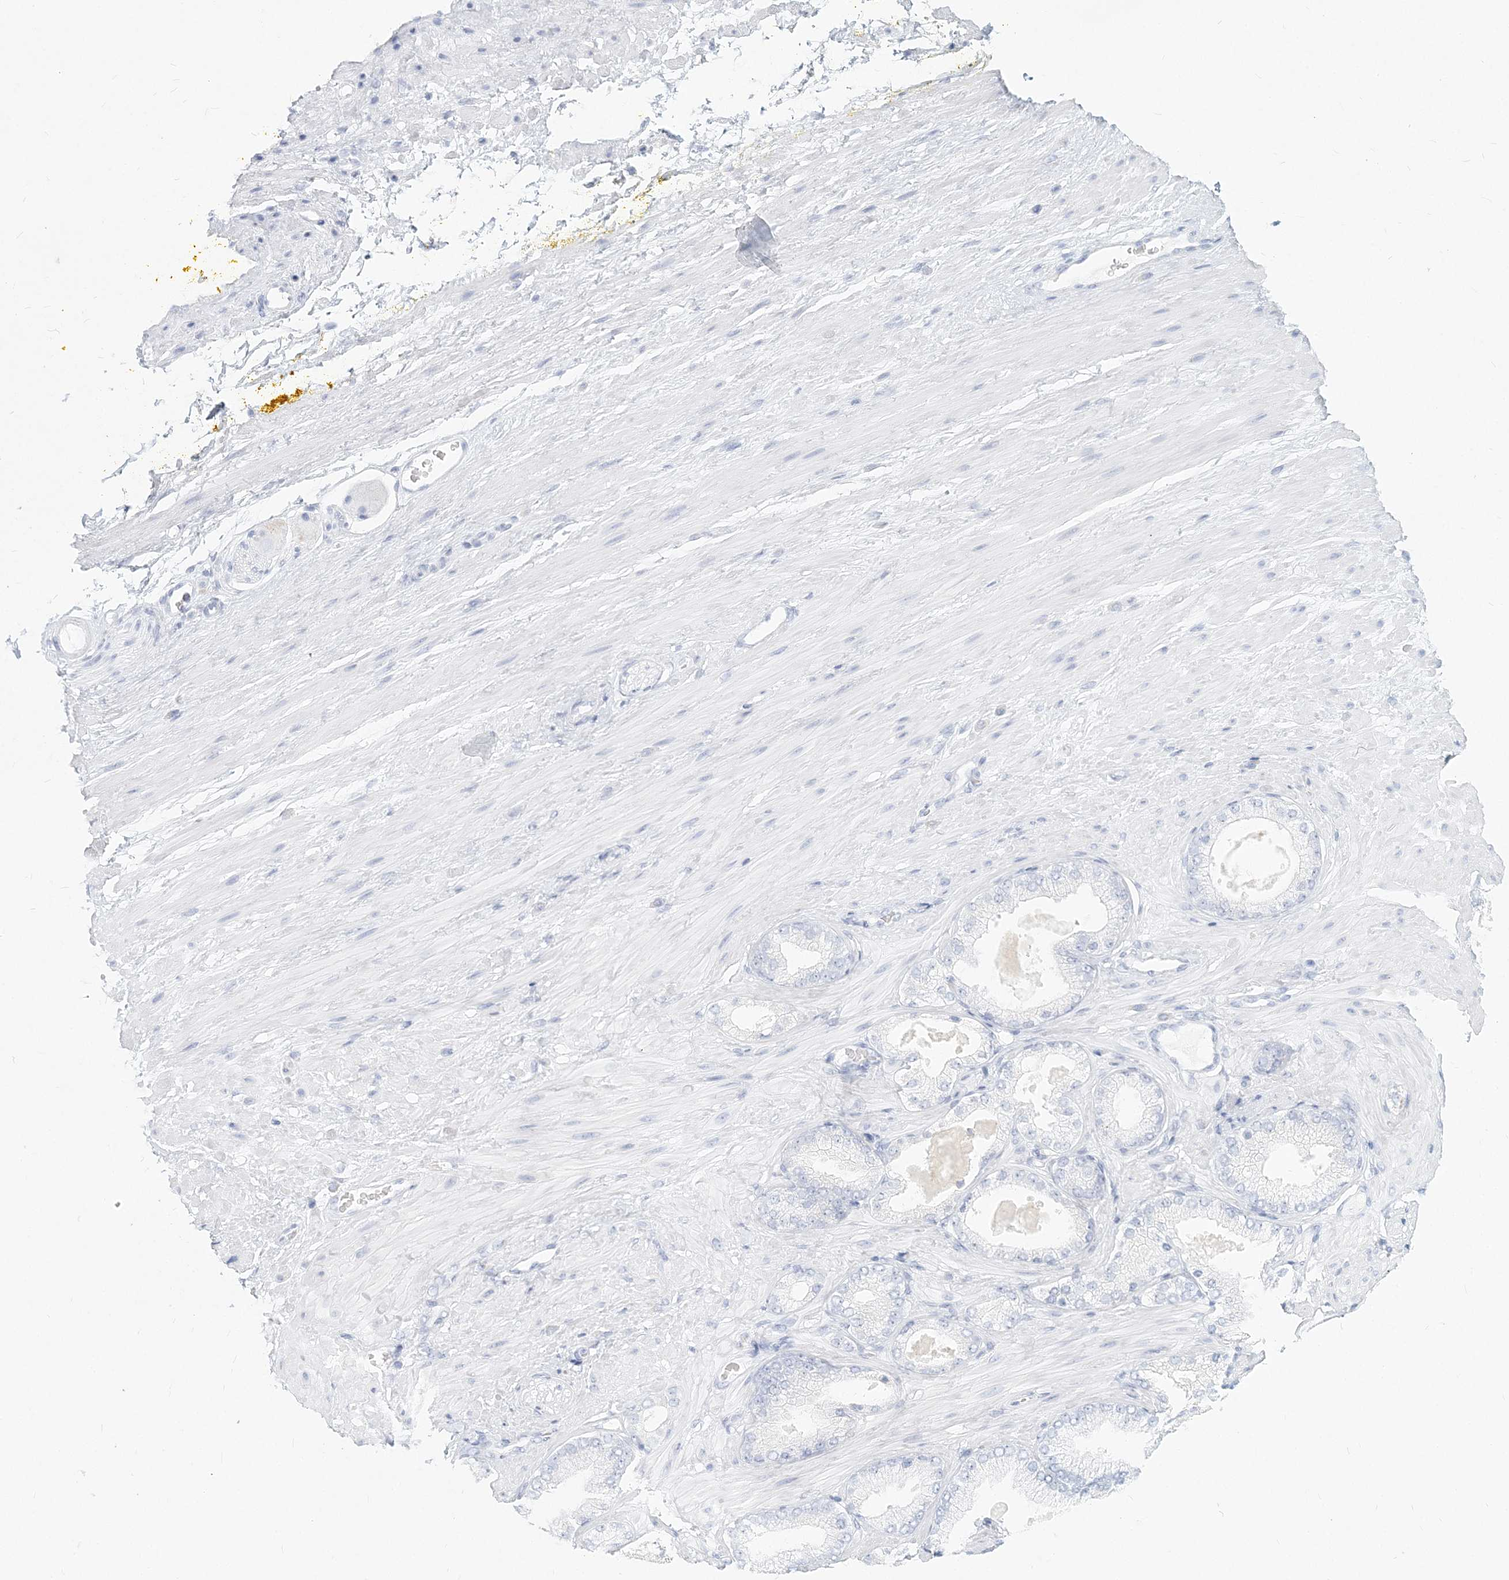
{"staining": {"intensity": "negative", "quantity": "none", "location": "none"}, "tissue": "adipose tissue", "cell_type": "Adipocytes", "image_type": "normal", "snomed": [{"axis": "morphology", "description": "Normal tissue, NOS"}, {"axis": "morphology", "description": "Adenocarcinoma, Low grade"}, {"axis": "topography", "description": "Prostate"}, {"axis": "topography", "description": "Peripheral nerve tissue"}], "caption": "This is a histopathology image of immunohistochemistry staining of normal adipose tissue, which shows no expression in adipocytes. The staining is performed using DAB brown chromogen with nuclei counter-stained in using hematoxylin.", "gene": "CSN1S1", "patient": {"sex": "male", "age": 63}}